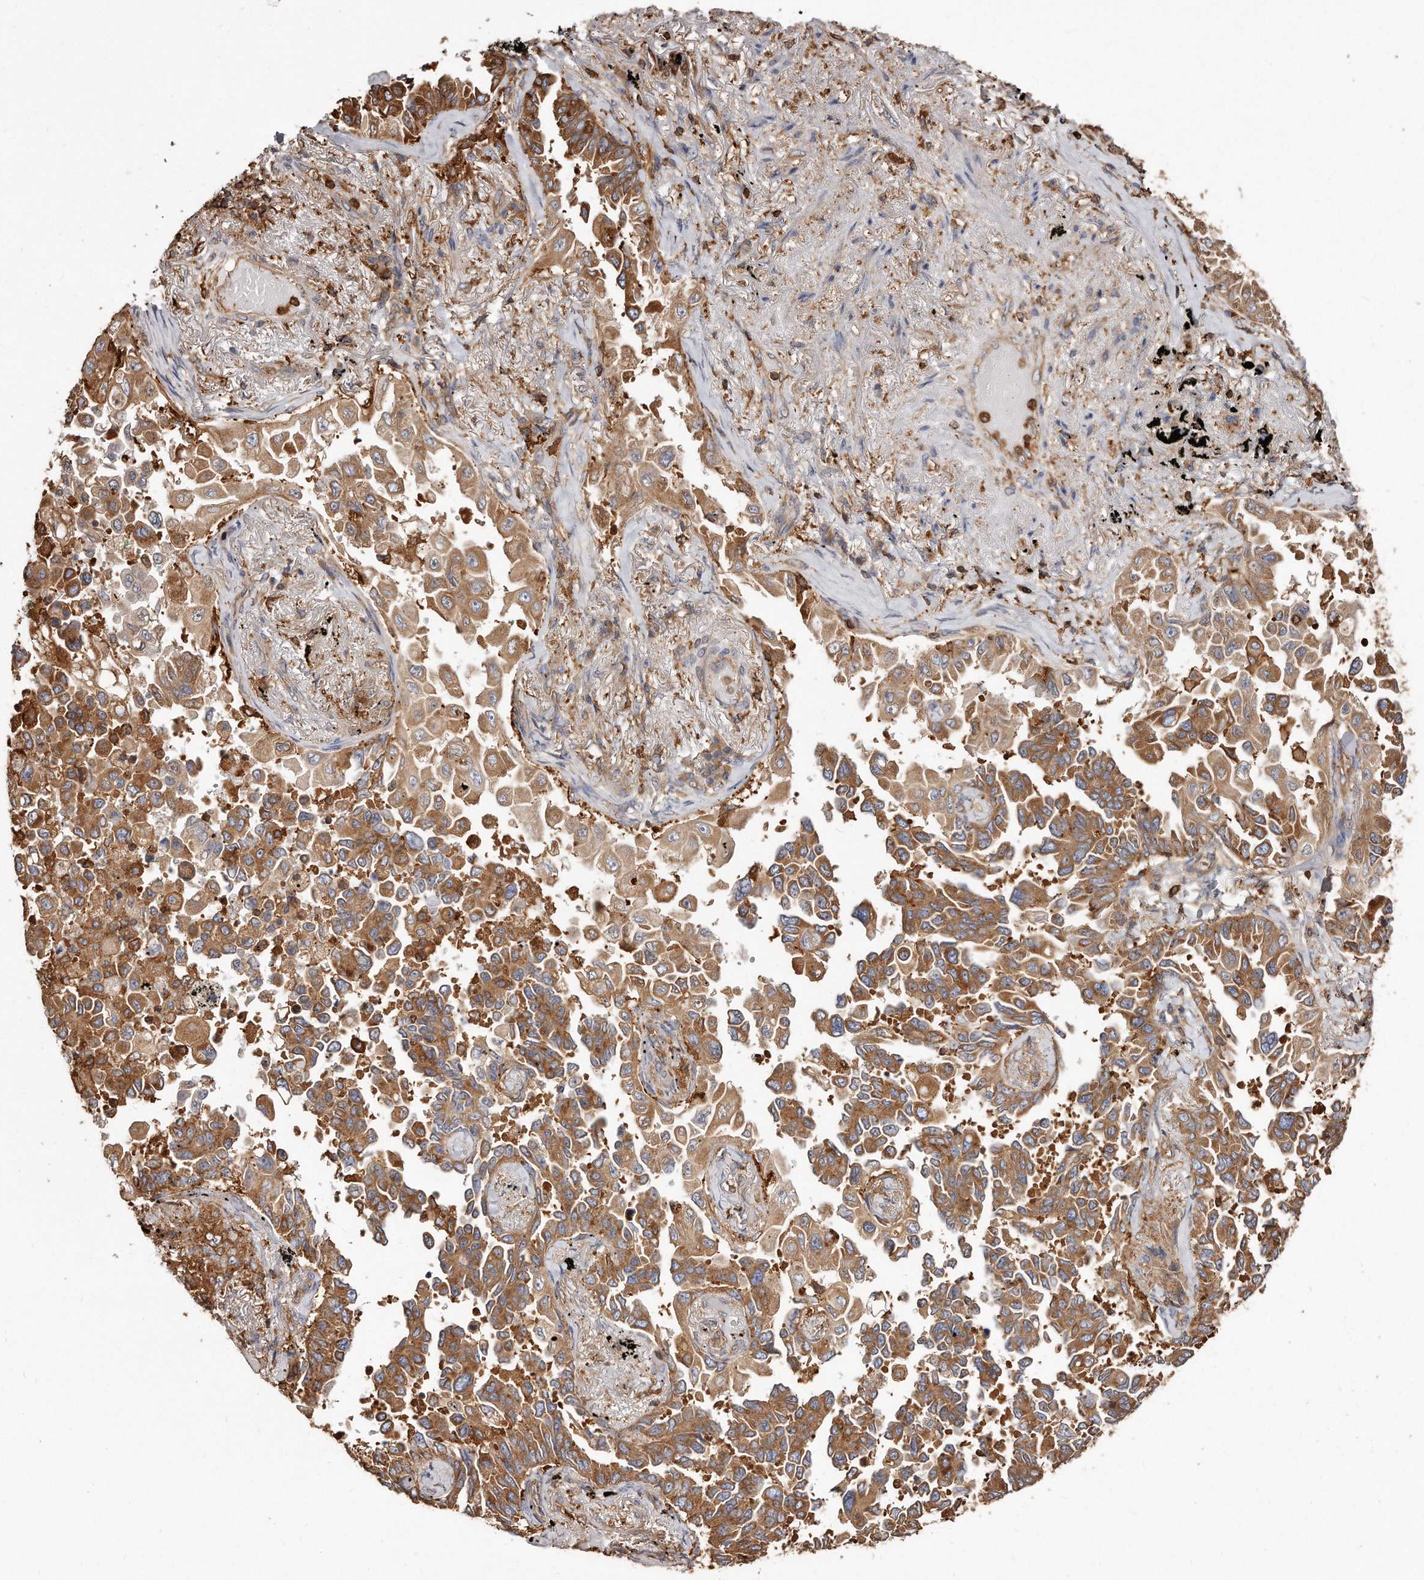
{"staining": {"intensity": "moderate", "quantity": ">75%", "location": "cytoplasmic/membranous"}, "tissue": "lung cancer", "cell_type": "Tumor cells", "image_type": "cancer", "snomed": [{"axis": "morphology", "description": "Adenocarcinoma, NOS"}, {"axis": "topography", "description": "Lung"}], "caption": "Immunohistochemical staining of human adenocarcinoma (lung) shows medium levels of moderate cytoplasmic/membranous staining in about >75% of tumor cells.", "gene": "CAP1", "patient": {"sex": "female", "age": 67}}